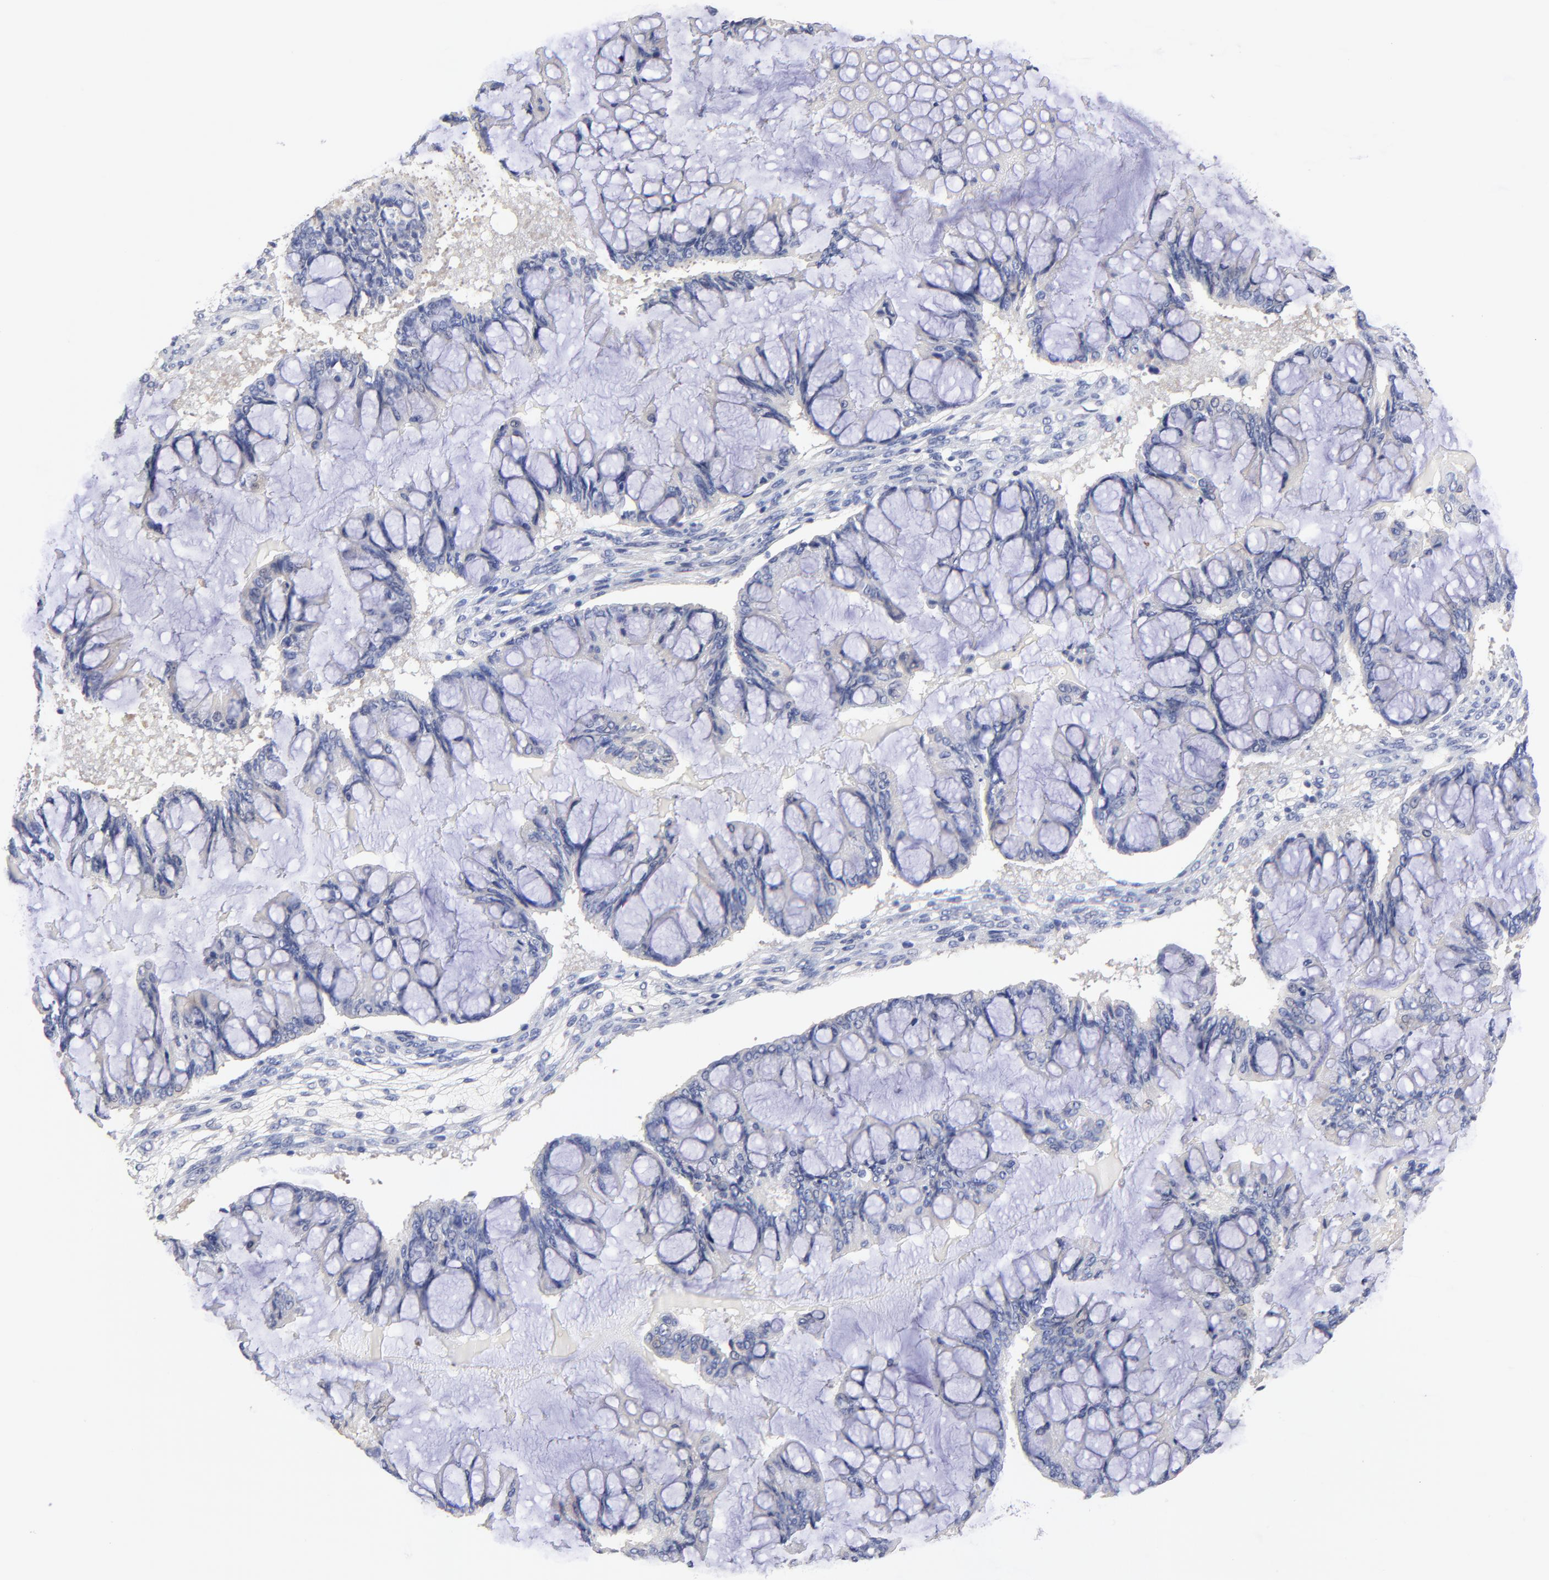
{"staining": {"intensity": "weak", "quantity": "<25%", "location": "cytoplasmic/membranous"}, "tissue": "ovarian cancer", "cell_type": "Tumor cells", "image_type": "cancer", "snomed": [{"axis": "morphology", "description": "Cystadenocarcinoma, mucinous, NOS"}, {"axis": "topography", "description": "Ovary"}], "caption": "Tumor cells are negative for brown protein staining in mucinous cystadenocarcinoma (ovarian).", "gene": "HS3ST1", "patient": {"sex": "female", "age": 73}}